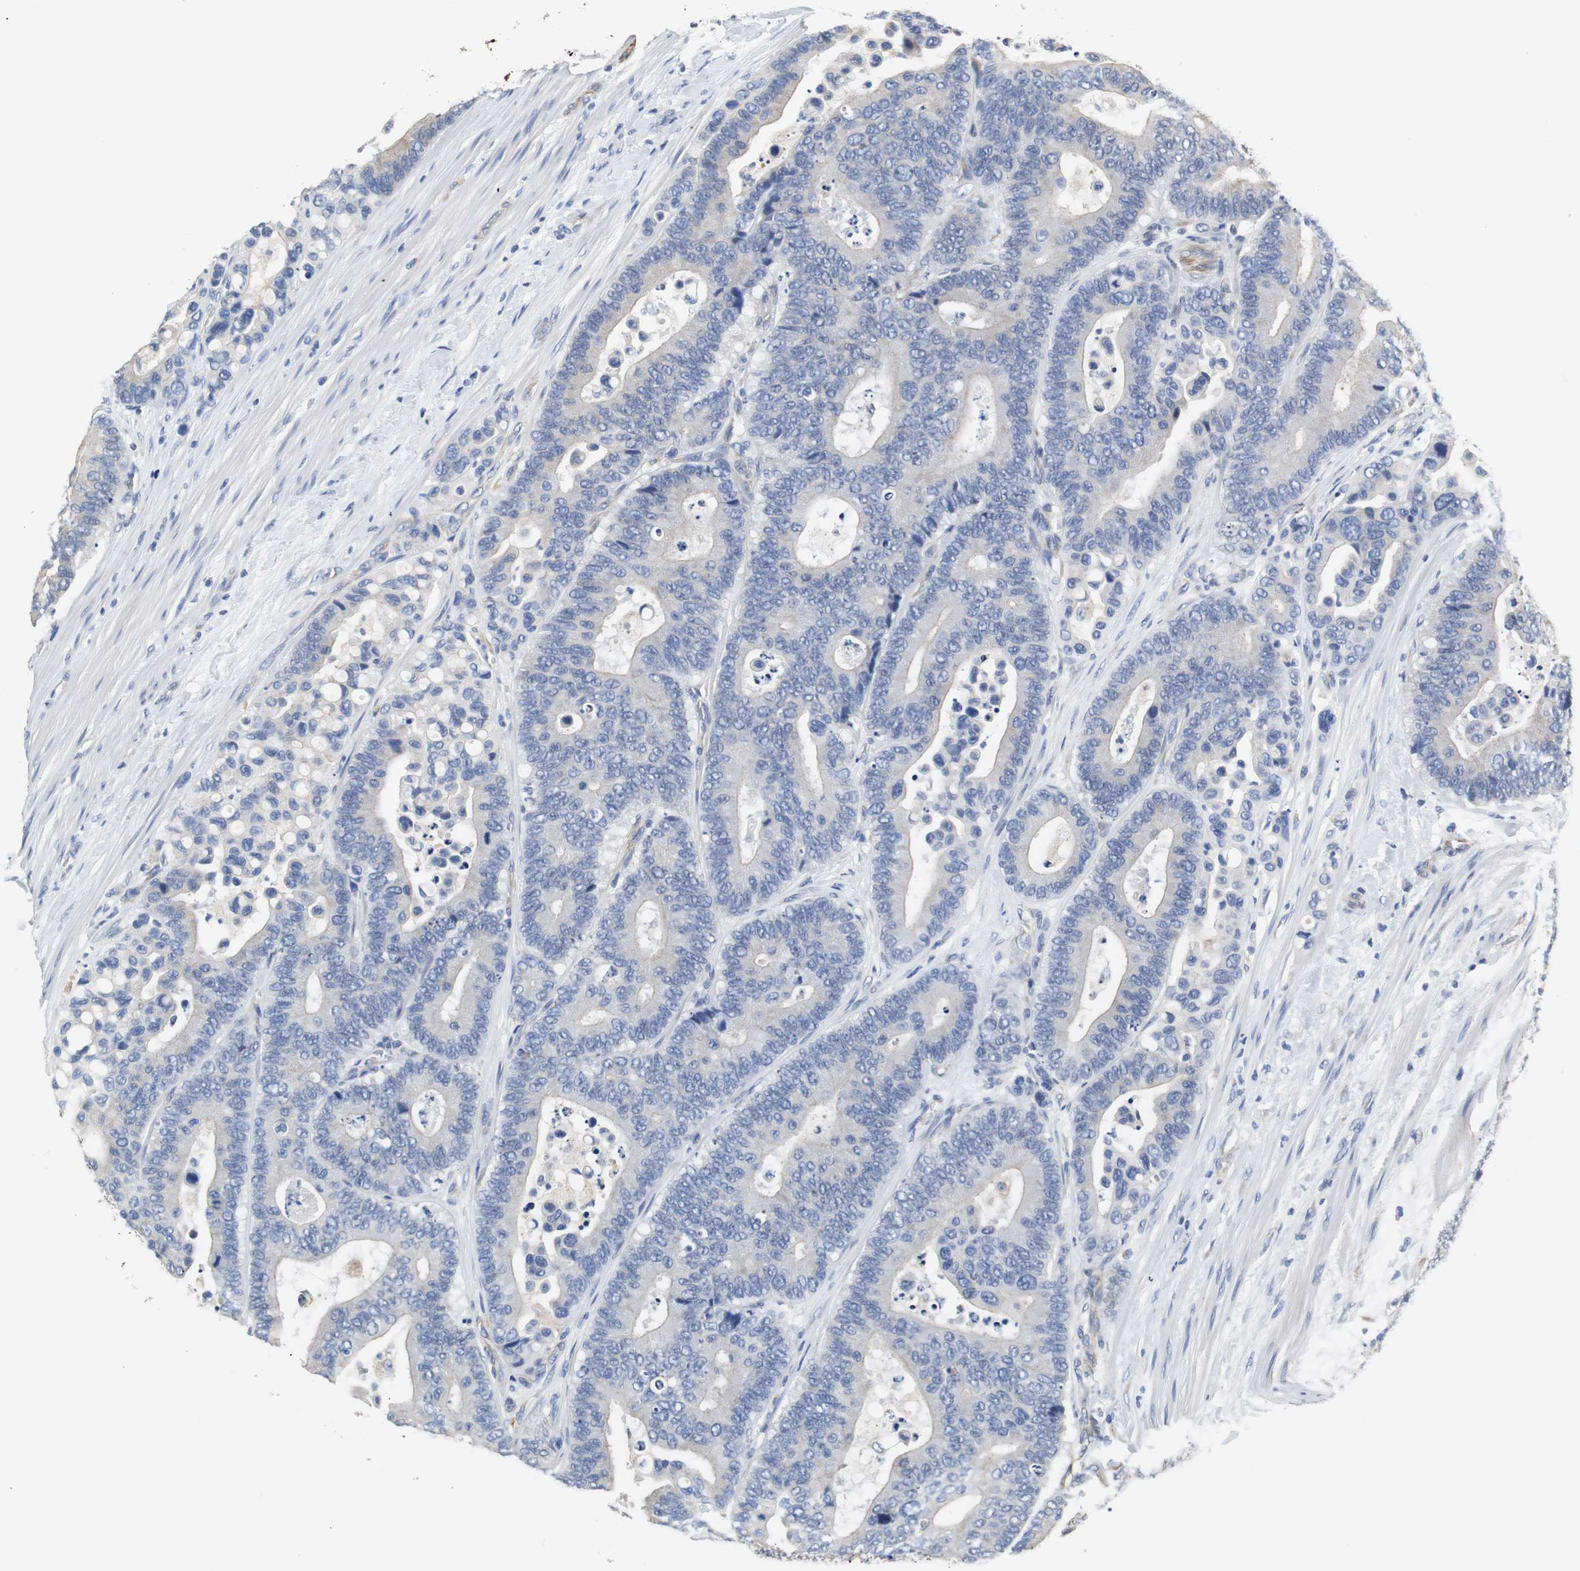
{"staining": {"intensity": "negative", "quantity": "none", "location": "none"}, "tissue": "colorectal cancer", "cell_type": "Tumor cells", "image_type": "cancer", "snomed": [{"axis": "morphology", "description": "Normal tissue, NOS"}, {"axis": "morphology", "description": "Adenocarcinoma, NOS"}, {"axis": "topography", "description": "Colon"}], "caption": "Tumor cells are negative for protein expression in human colorectal adenocarcinoma.", "gene": "PCK1", "patient": {"sex": "male", "age": 82}}